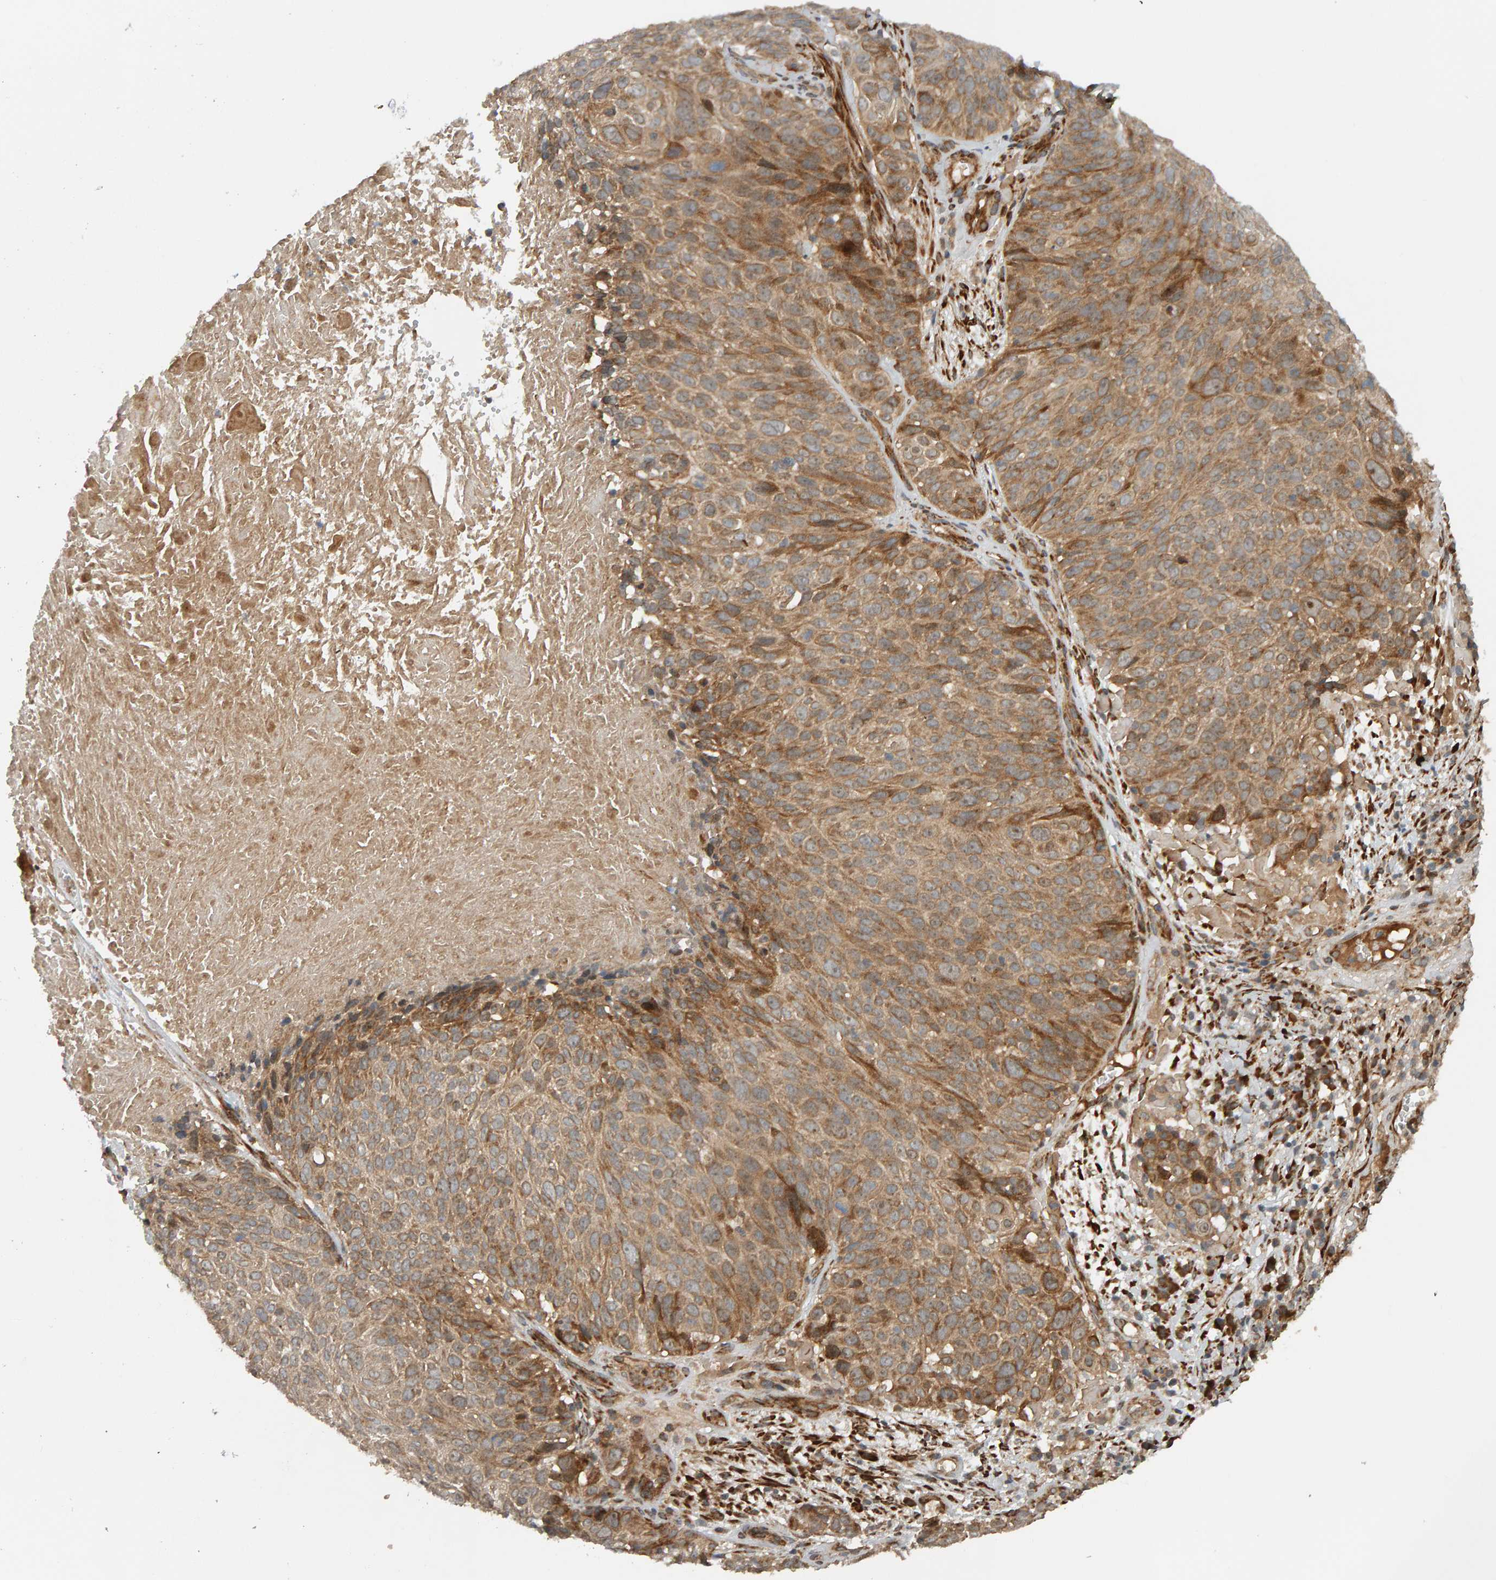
{"staining": {"intensity": "moderate", "quantity": ">75%", "location": "cytoplasmic/membranous"}, "tissue": "cervical cancer", "cell_type": "Tumor cells", "image_type": "cancer", "snomed": [{"axis": "morphology", "description": "Squamous cell carcinoma, NOS"}, {"axis": "topography", "description": "Cervix"}], "caption": "Protein staining demonstrates moderate cytoplasmic/membranous staining in approximately >75% of tumor cells in squamous cell carcinoma (cervical).", "gene": "ZFAND1", "patient": {"sex": "female", "age": 74}}